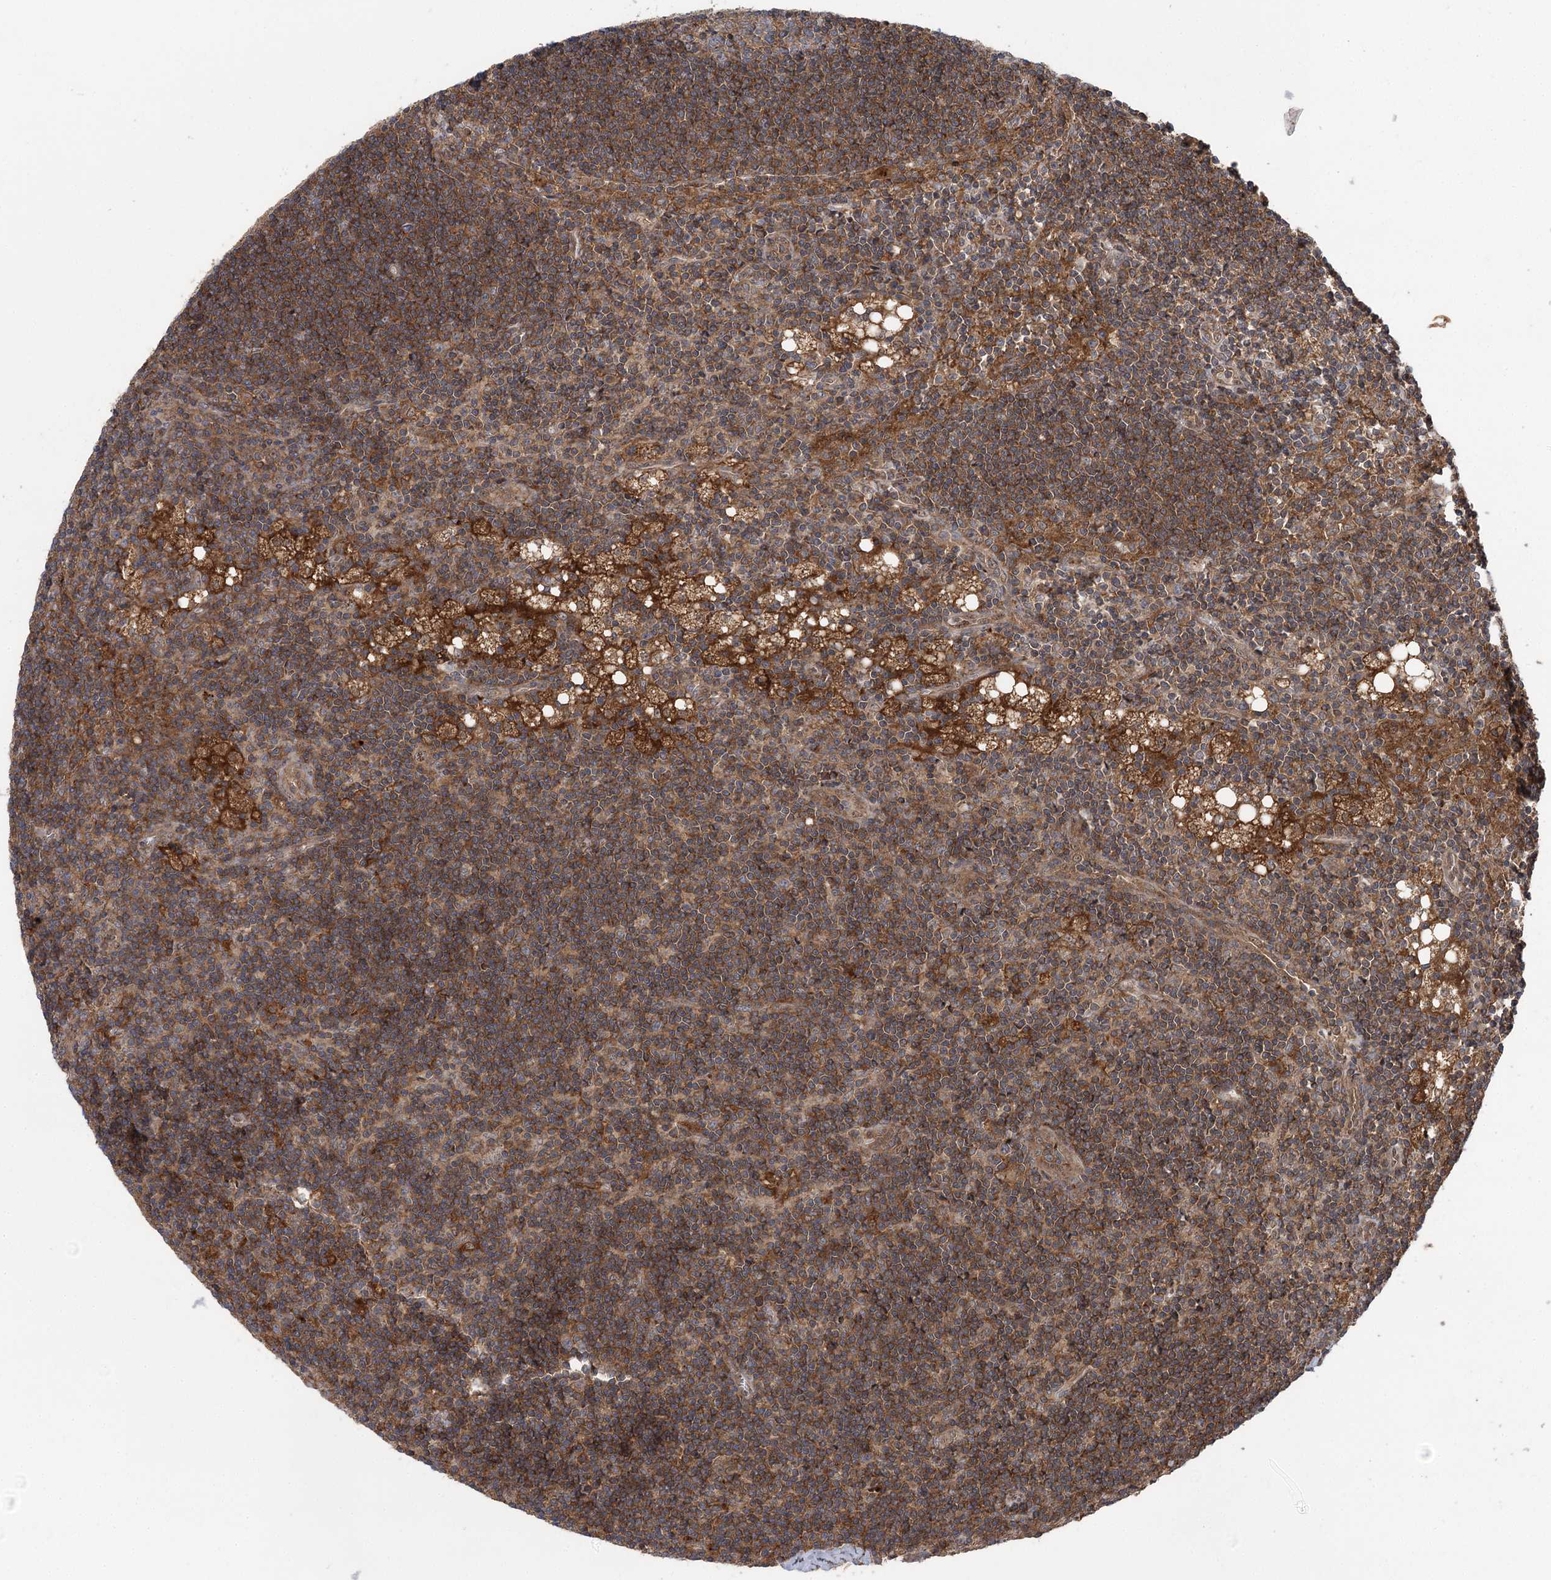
{"staining": {"intensity": "weak", "quantity": "<25%", "location": "cytoplasmic/membranous"}, "tissue": "lymph node", "cell_type": "Germinal center cells", "image_type": "normal", "snomed": [{"axis": "morphology", "description": "Normal tissue, NOS"}, {"axis": "topography", "description": "Lymph node"}], "caption": "IHC image of unremarkable lymph node: lymph node stained with DAB (3,3'-diaminobenzidine) displays no significant protein staining in germinal center cells. (Stains: DAB (3,3'-diaminobenzidine) immunohistochemistry with hematoxylin counter stain, Microscopy: brightfield microscopy at high magnification).", "gene": "C12orf4", "patient": {"sex": "male", "age": 24}}